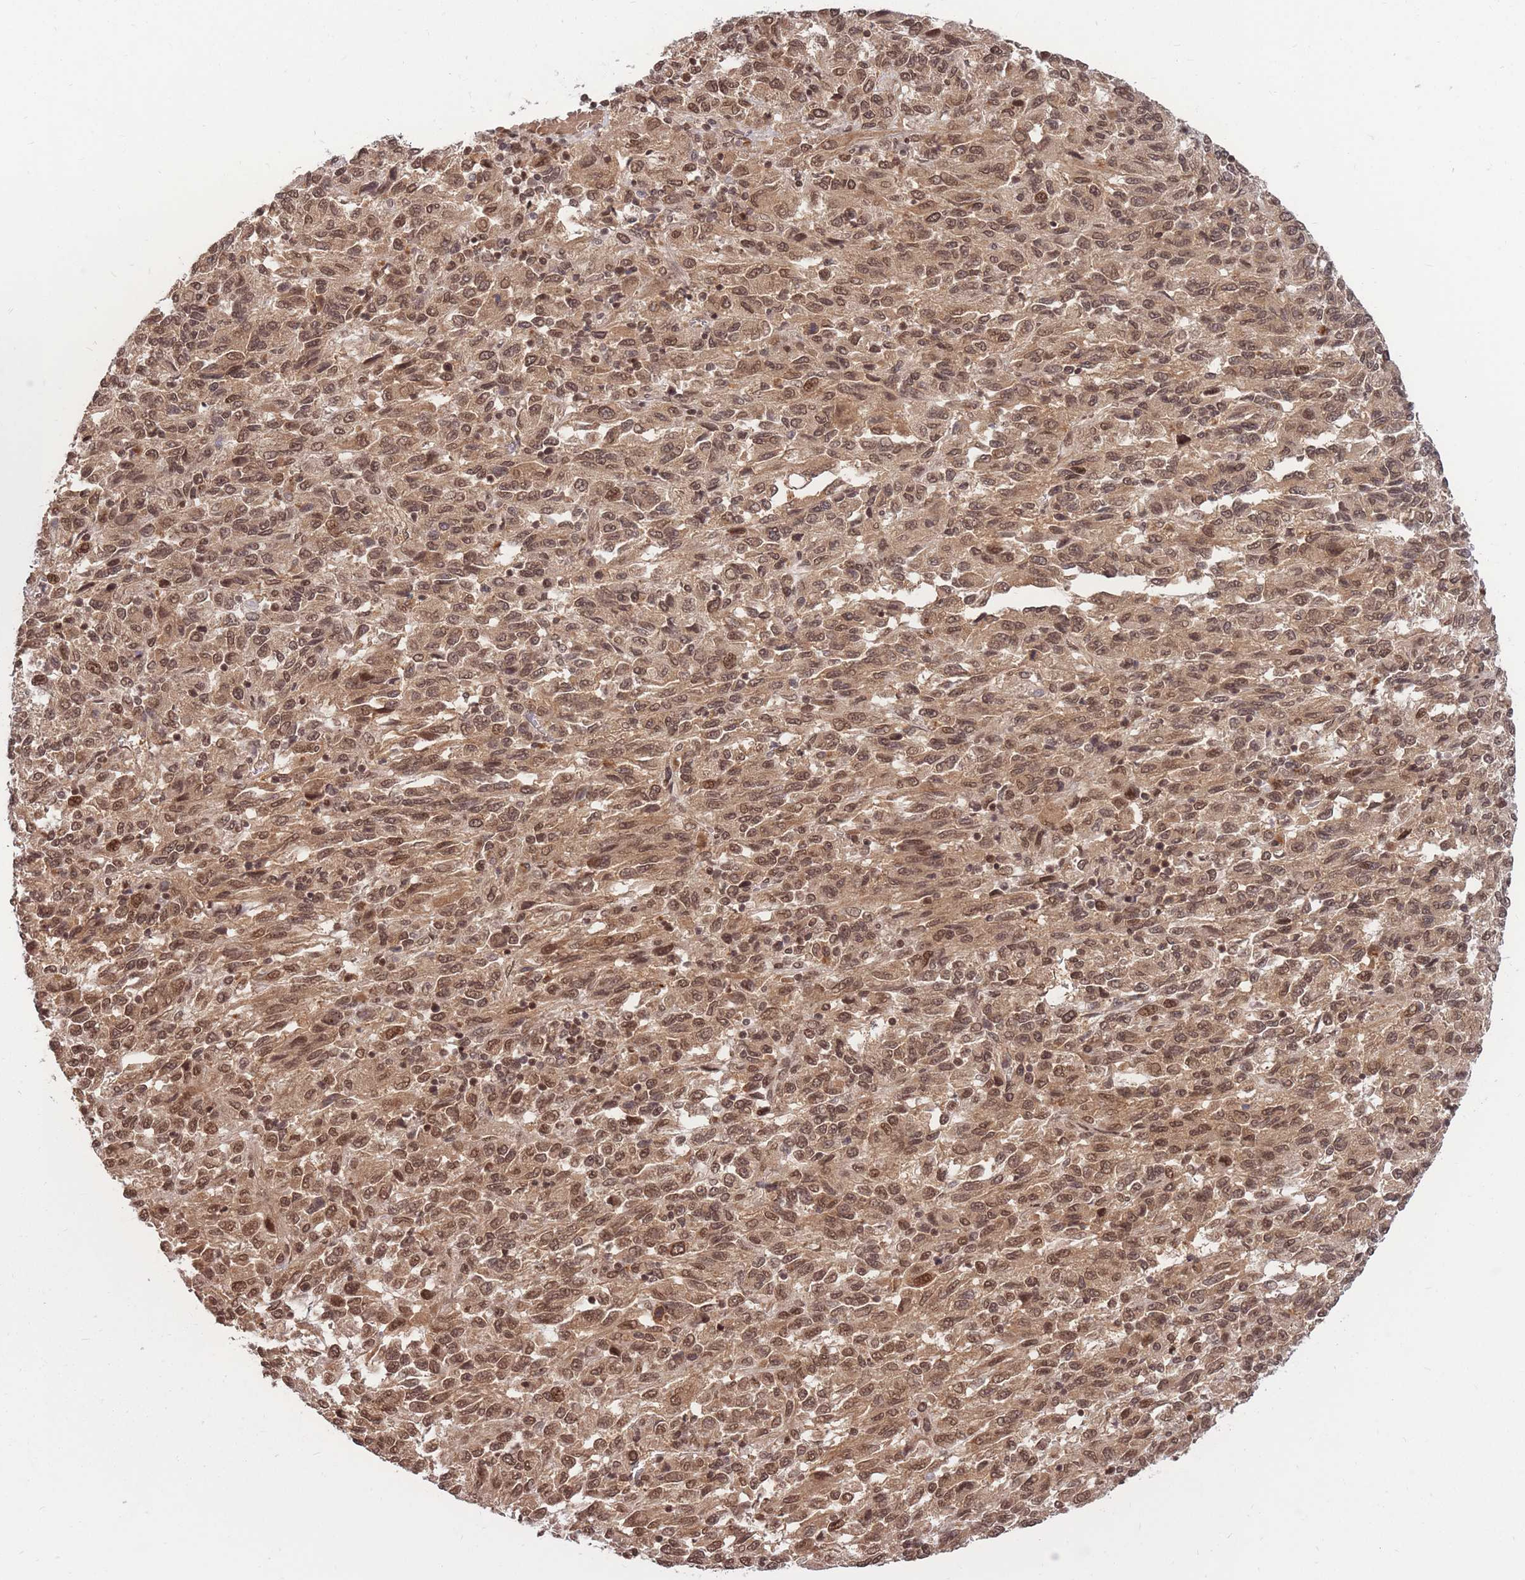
{"staining": {"intensity": "moderate", "quantity": ">75%", "location": "cytoplasmic/membranous,nuclear"}, "tissue": "melanoma", "cell_type": "Tumor cells", "image_type": "cancer", "snomed": [{"axis": "morphology", "description": "Malignant melanoma, Metastatic site"}, {"axis": "topography", "description": "Lung"}], "caption": "A photomicrograph of malignant melanoma (metastatic site) stained for a protein shows moderate cytoplasmic/membranous and nuclear brown staining in tumor cells.", "gene": "SRA1", "patient": {"sex": "male", "age": 64}}